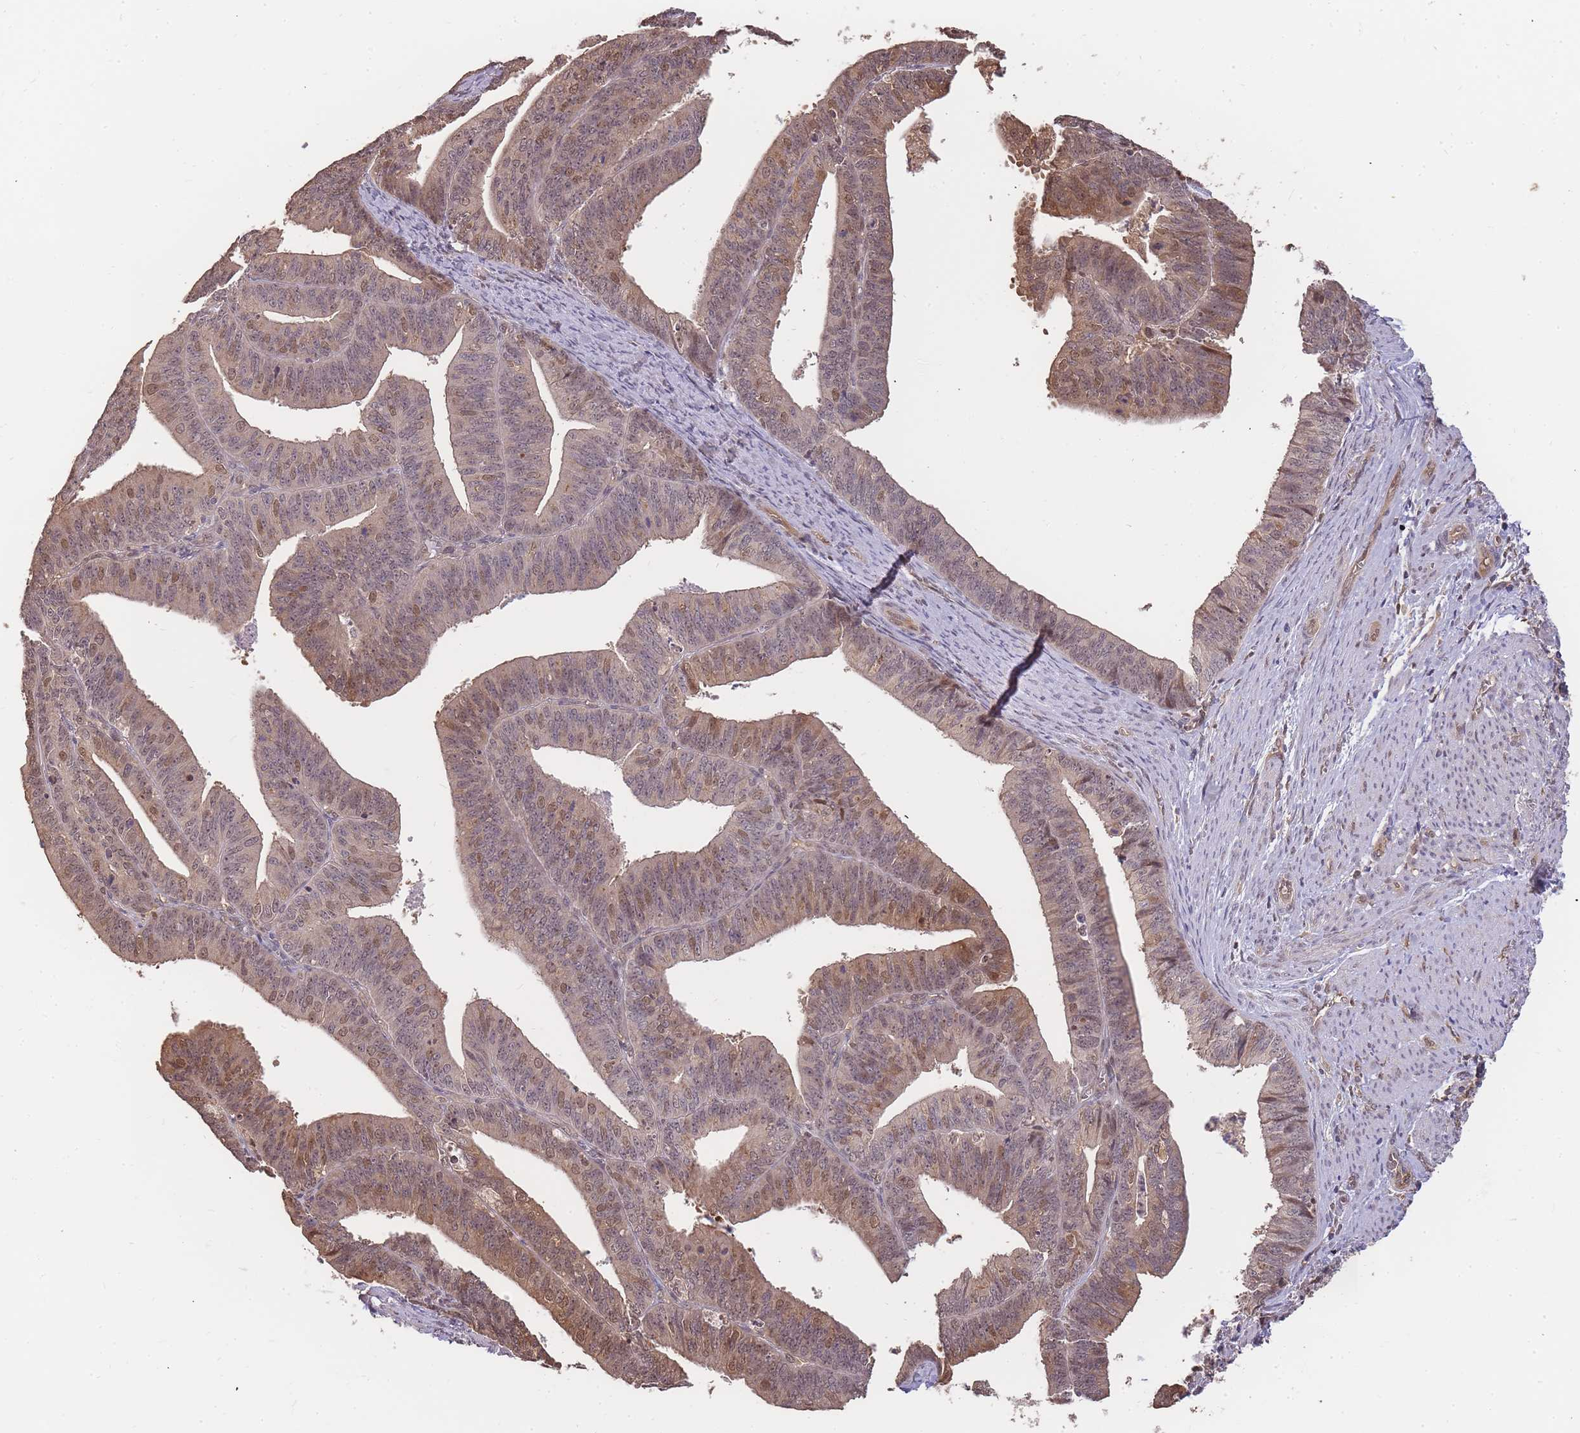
{"staining": {"intensity": "moderate", "quantity": "25%-75%", "location": "cytoplasmic/membranous,nuclear"}, "tissue": "endometrial cancer", "cell_type": "Tumor cells", "image_type": "cancer", "snomed": [{"axis": "morphology", "description": "Adenocarcinoma, NOS"}, {"axis": "topography", "description": "Endometrium"}], "caption": "Immunohistochemistry (IHC) (DAB (3,3'-diaminobenzidine)) staining of endometrial cancer exhibits moderate cytoplasmic/membranous and nuclear protein positivity in about 25%-75% of tumor cells.", "gene": "CDKN2AIPNL", "patient": {"sex": "female", "age": 73}}